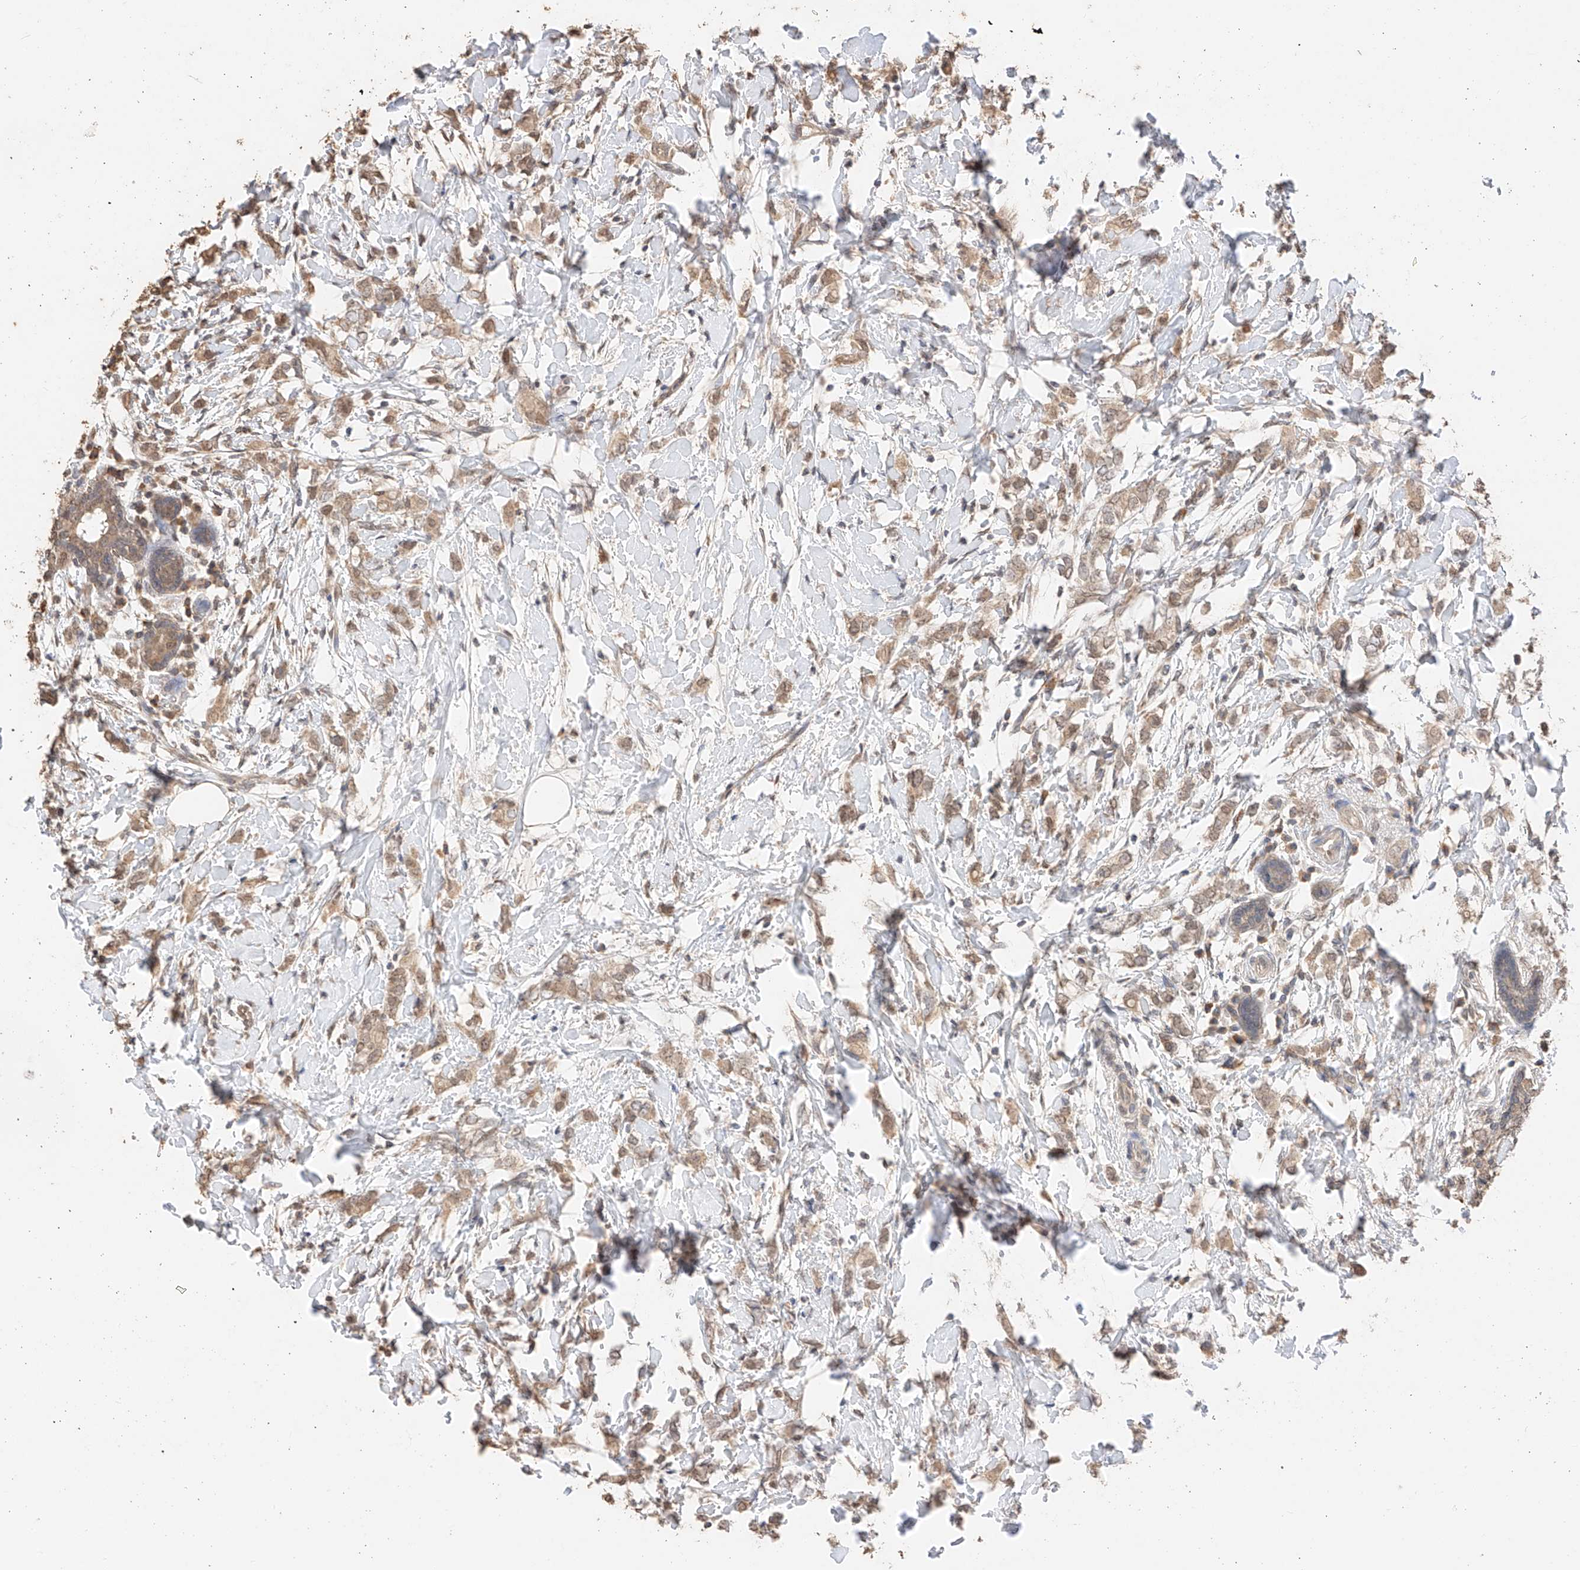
{"staining": {"intensity": "moderate", "quantity": ">75%", "location": "cytoplasmic/membranous"}, "tissue": "breast cancer", "cell_type": "Tumor cells", "image_type": "cancer", "snomed": [{"axis": "morphology", "description": "Normal tissue, NOS"}, {"axis": "morphology", "description": "Lobular carcinoma"}, {"axis": "topography", "description": "Breast"}], "caption": "Brown immunohistochemical staining in human lobular carcinoma (breast) exhibits moderate cytoplasmic/membranous expression in about >75% of tumor cells.", "gene": "IL22RA2", "patient": {"sex": "female", "age": 47}}